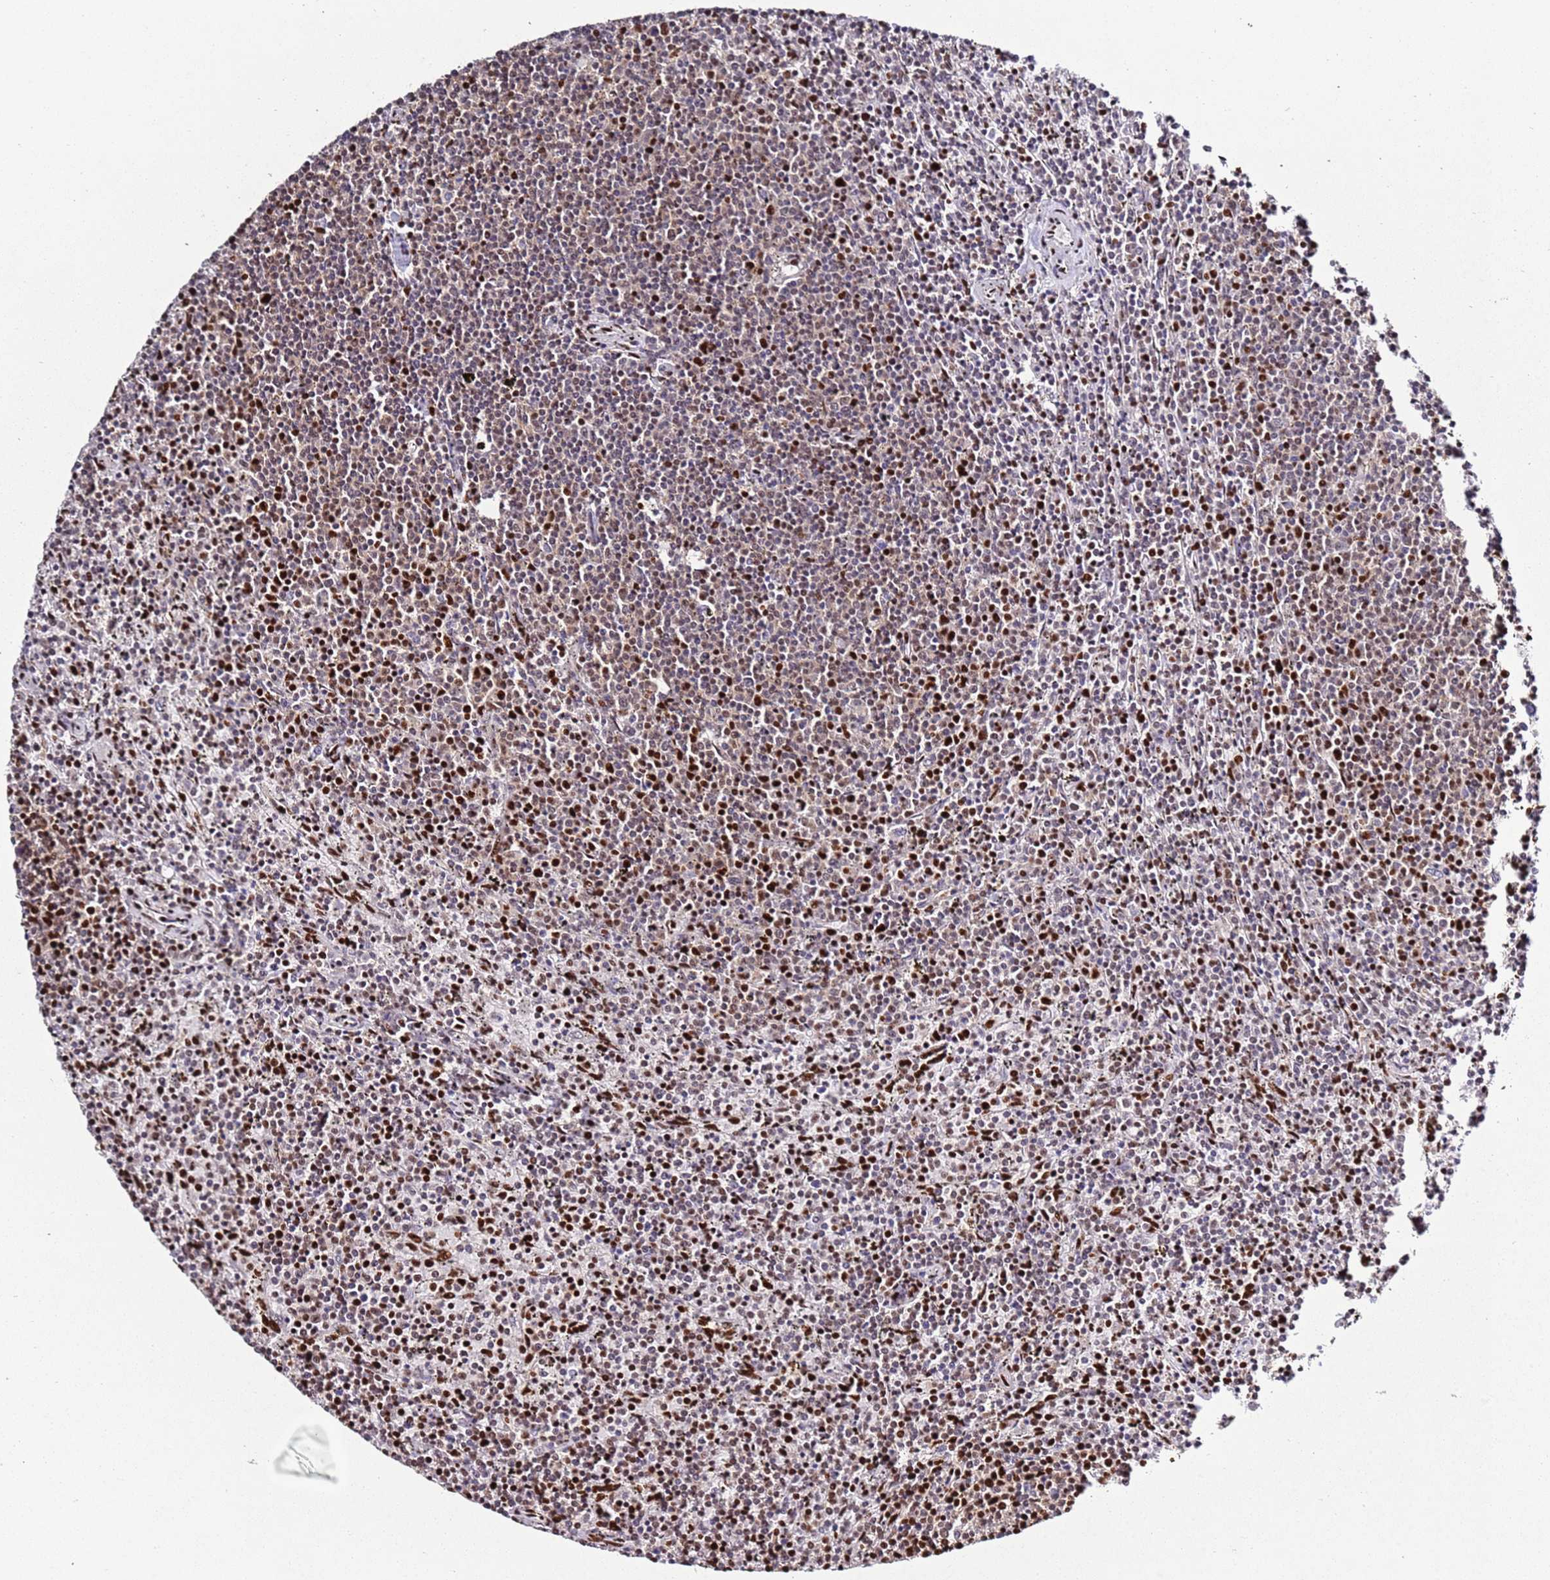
{"staining": {"intensity": "moderate", "quantity": "25%-75%", "location": "nuclear"}, "tissue": "lymphoma", "cell_type": "Tumor cells", "image_type": "cancer", "snomed": [{"axis": "morphology", "description": "Malignant lymphoma, non-Hodgkin's type, Low grade"}, {"axis": "topography", "description": "Spleen"}], "caption": "Lymphoma stained with IHC shows moderate nuclear positivity in approximately 25%-75% of tumor cells.", "gene": "C6orf226", "patient": {"sex": "female", "age": 50}}